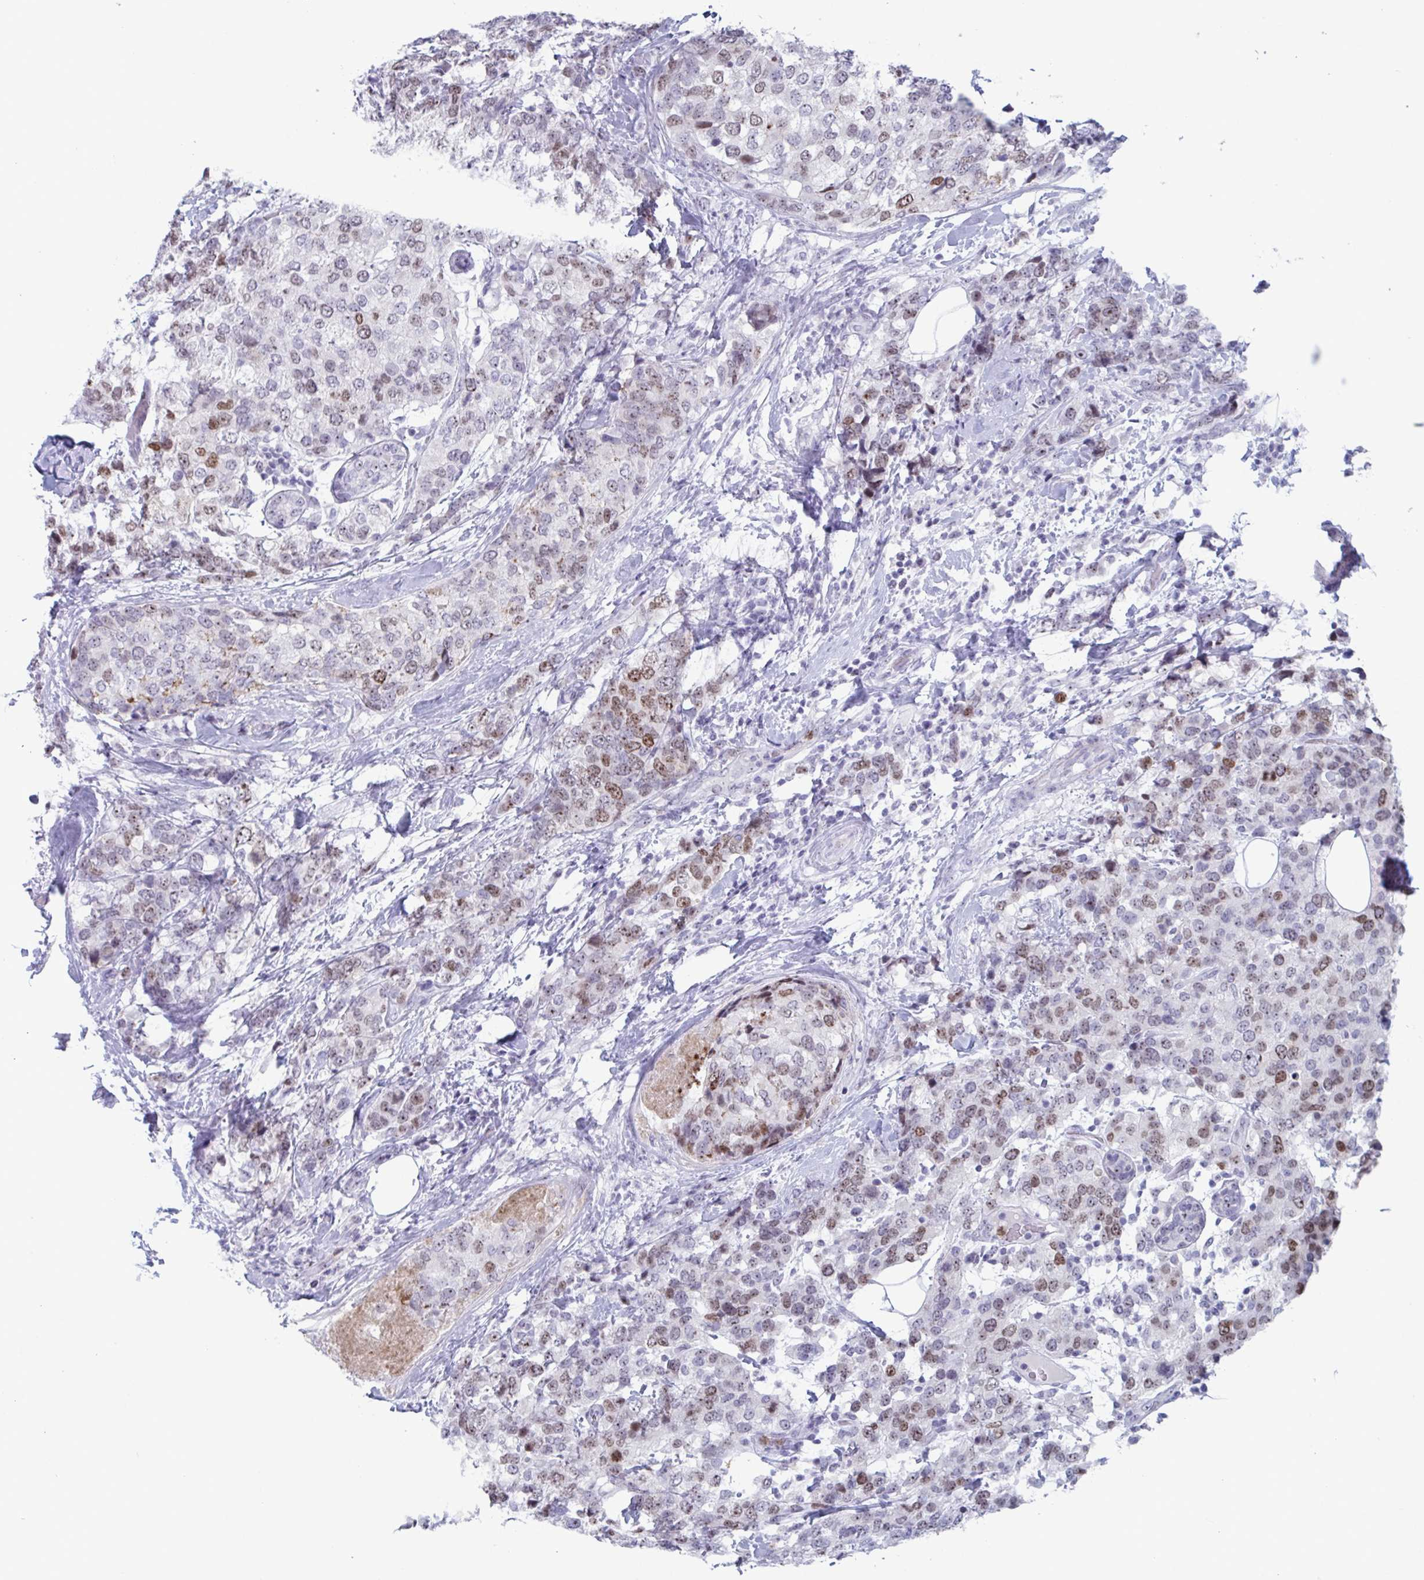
{"staining": {"intensity": "moderate", "quantity": "25%-75%", "location": "nuclear"}, "tissue": "breast cancer", "cell_type": "Tumor cells", "image_type": "cancer", "snomed": [{"axis": "morphology", "description": "Lobular carcinoma"}, {"axis": "topography", "description": "Breast"}], "caption": "Immunohistochemical staining of human lobular carcinoma (breast) displays moderate nuclear protein expression in approximately 25%-75% of tumor cells.", "gene": "CYP4F11", "patient": {"sex": "female", "age": 59}}